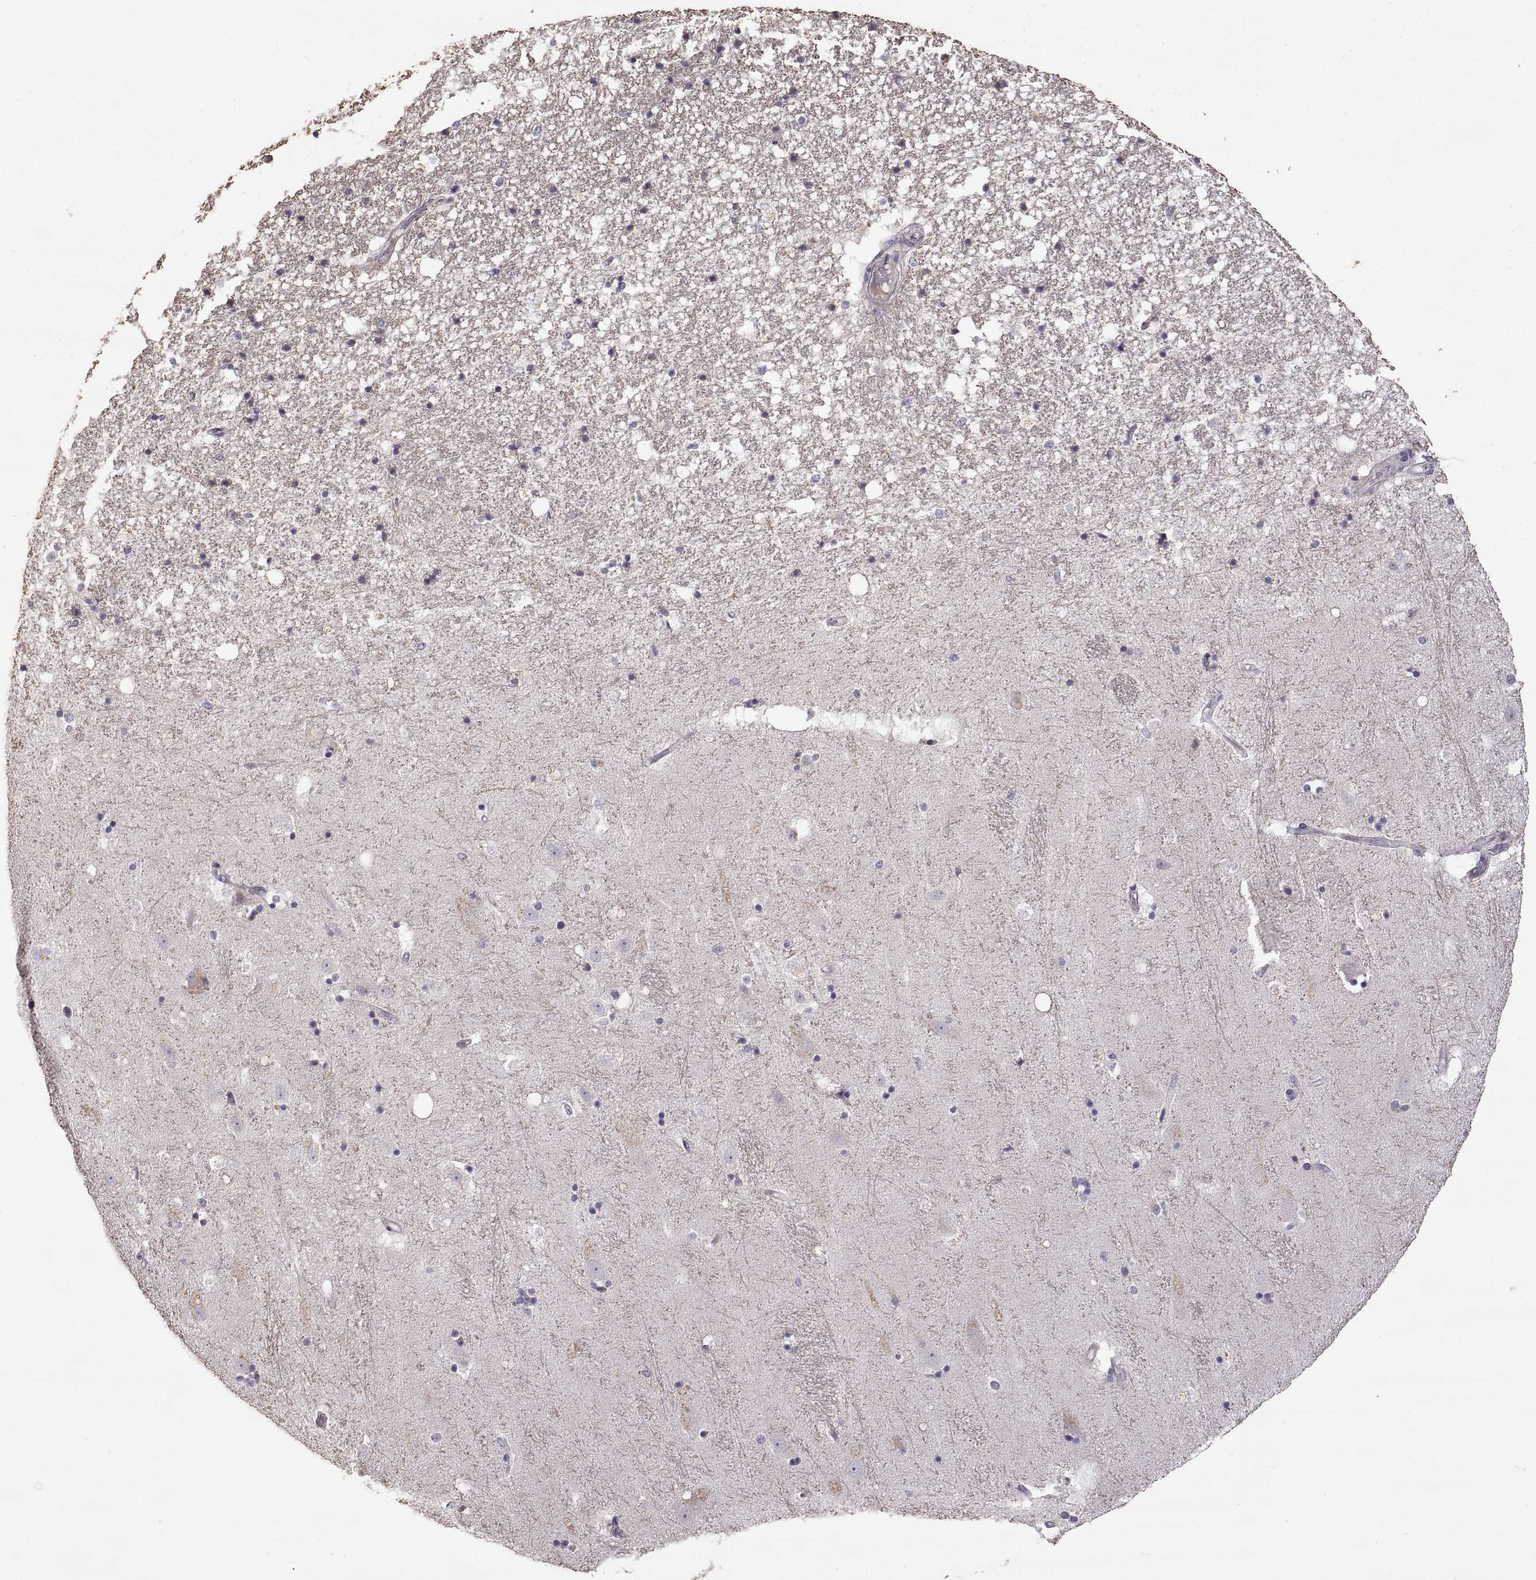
{"staining": {"intensity": "negative", "quantity": "none", "location": "none"}, "tissue": "hippocampus", "cell_type": "Glial cells", "image_type": "normal", "snomed": [{"axis": "morphology", "description": "Normal tissue, NOS"}, {"axis": "topography", "description": "Hippocampus"}], "caption": "Immunohistochemistry (IHC) of normal human hippocampus displays no positivity in glial cells. (DAB (3,3'-diaminobenzidine) immunohistochemistry (IHC) with hematoxylin counter stain).", "gene": "DEFB136", "patient": {"sex": "male", "age": 49}}